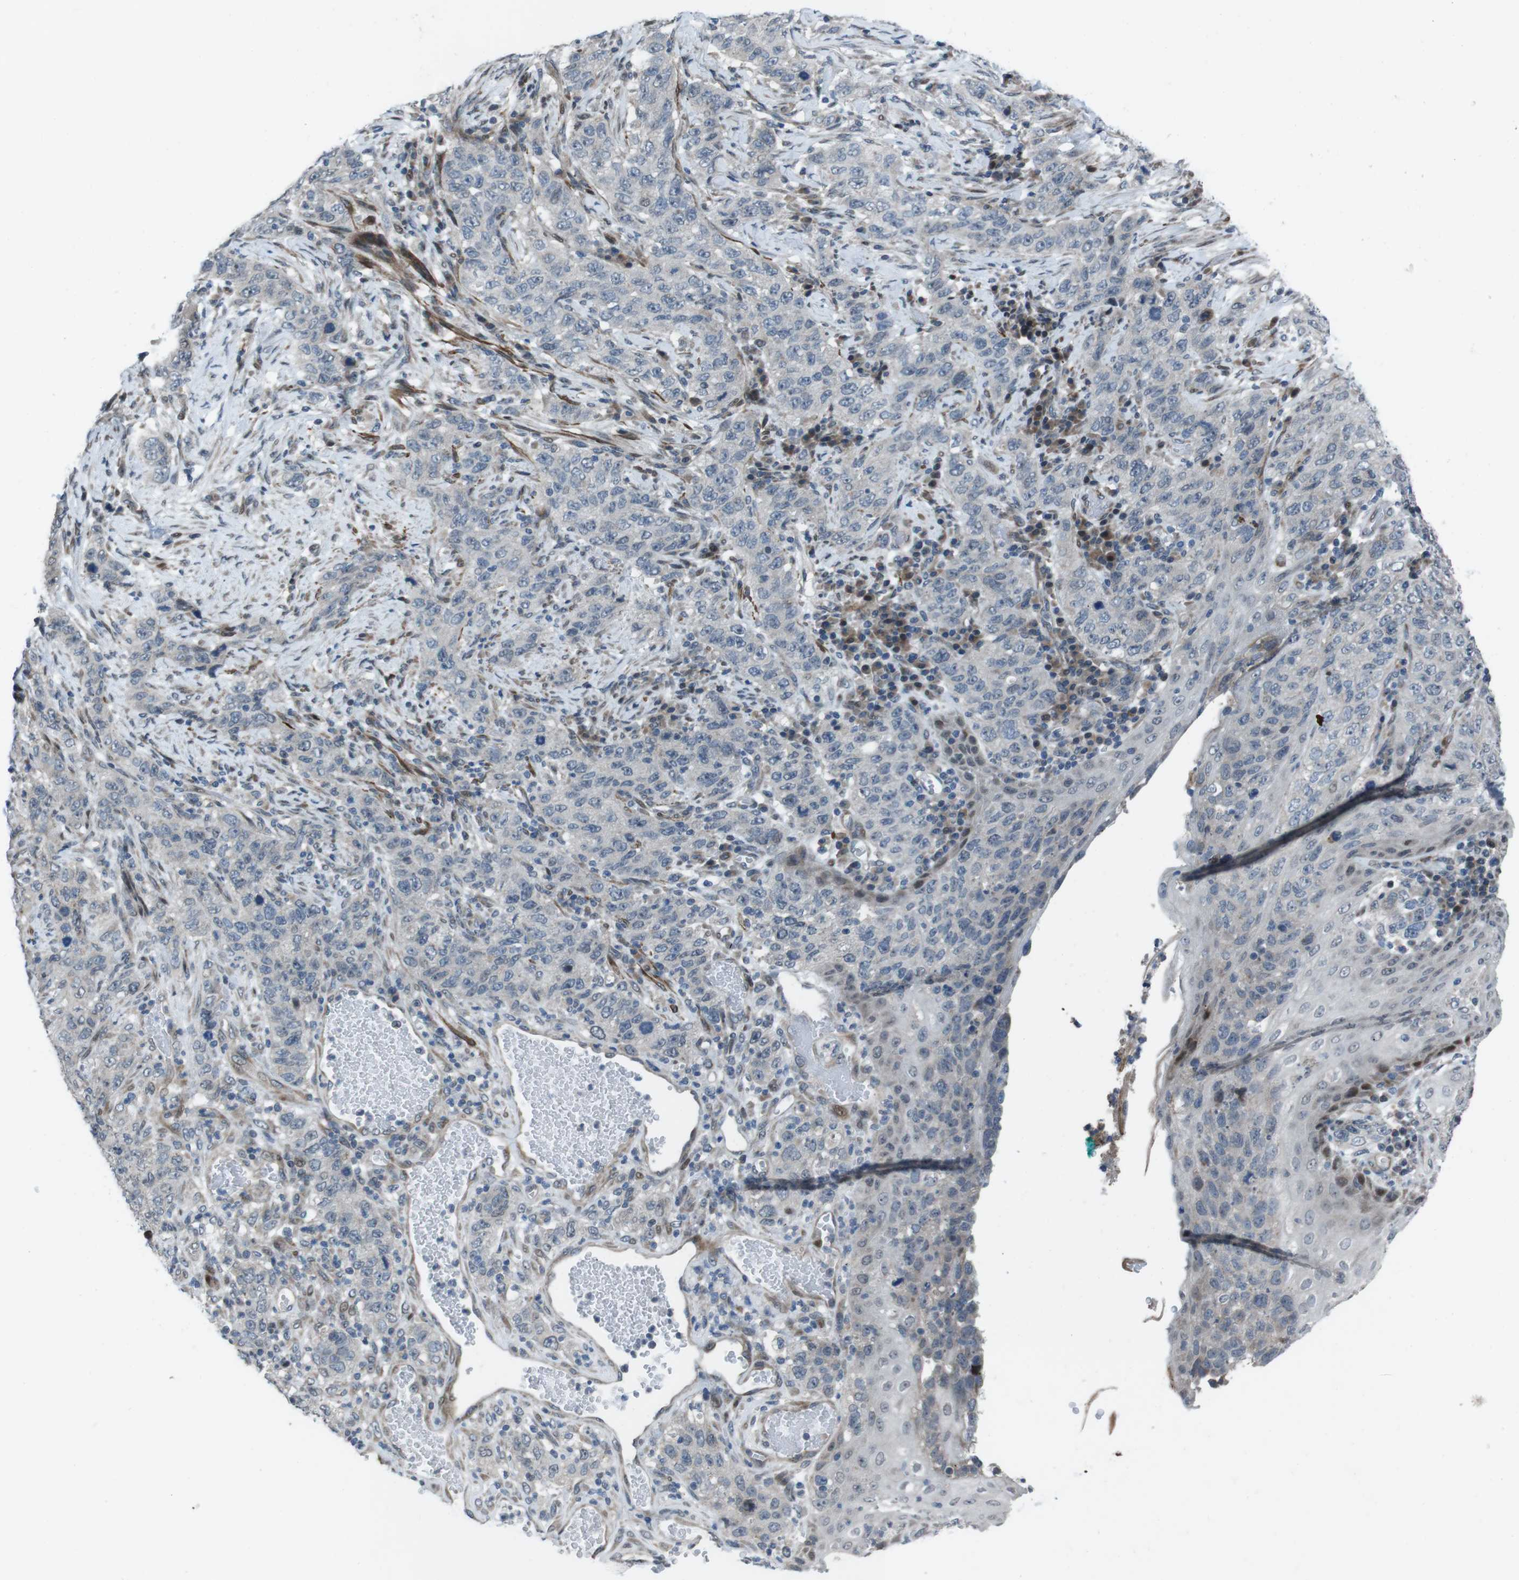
{"staining": {"intensity": "negative", "quantity": "none", "location": "none"}, "tissue": "stomach cancer", "cell_type": "Tumor cells", "image_type": "cancer", "snomed": [{"axis": "morphology", "description": "Adenocarcinoma, NOS"}, {"axis": "topography", "description": "Stomach"}], "caption": "Stomach adenocarcinoma was stained to show a protein in brown. There is no significant positivity in tumor cells.", "gene": "PBRM1", "patient": {"sex": "male", "age": 48}}